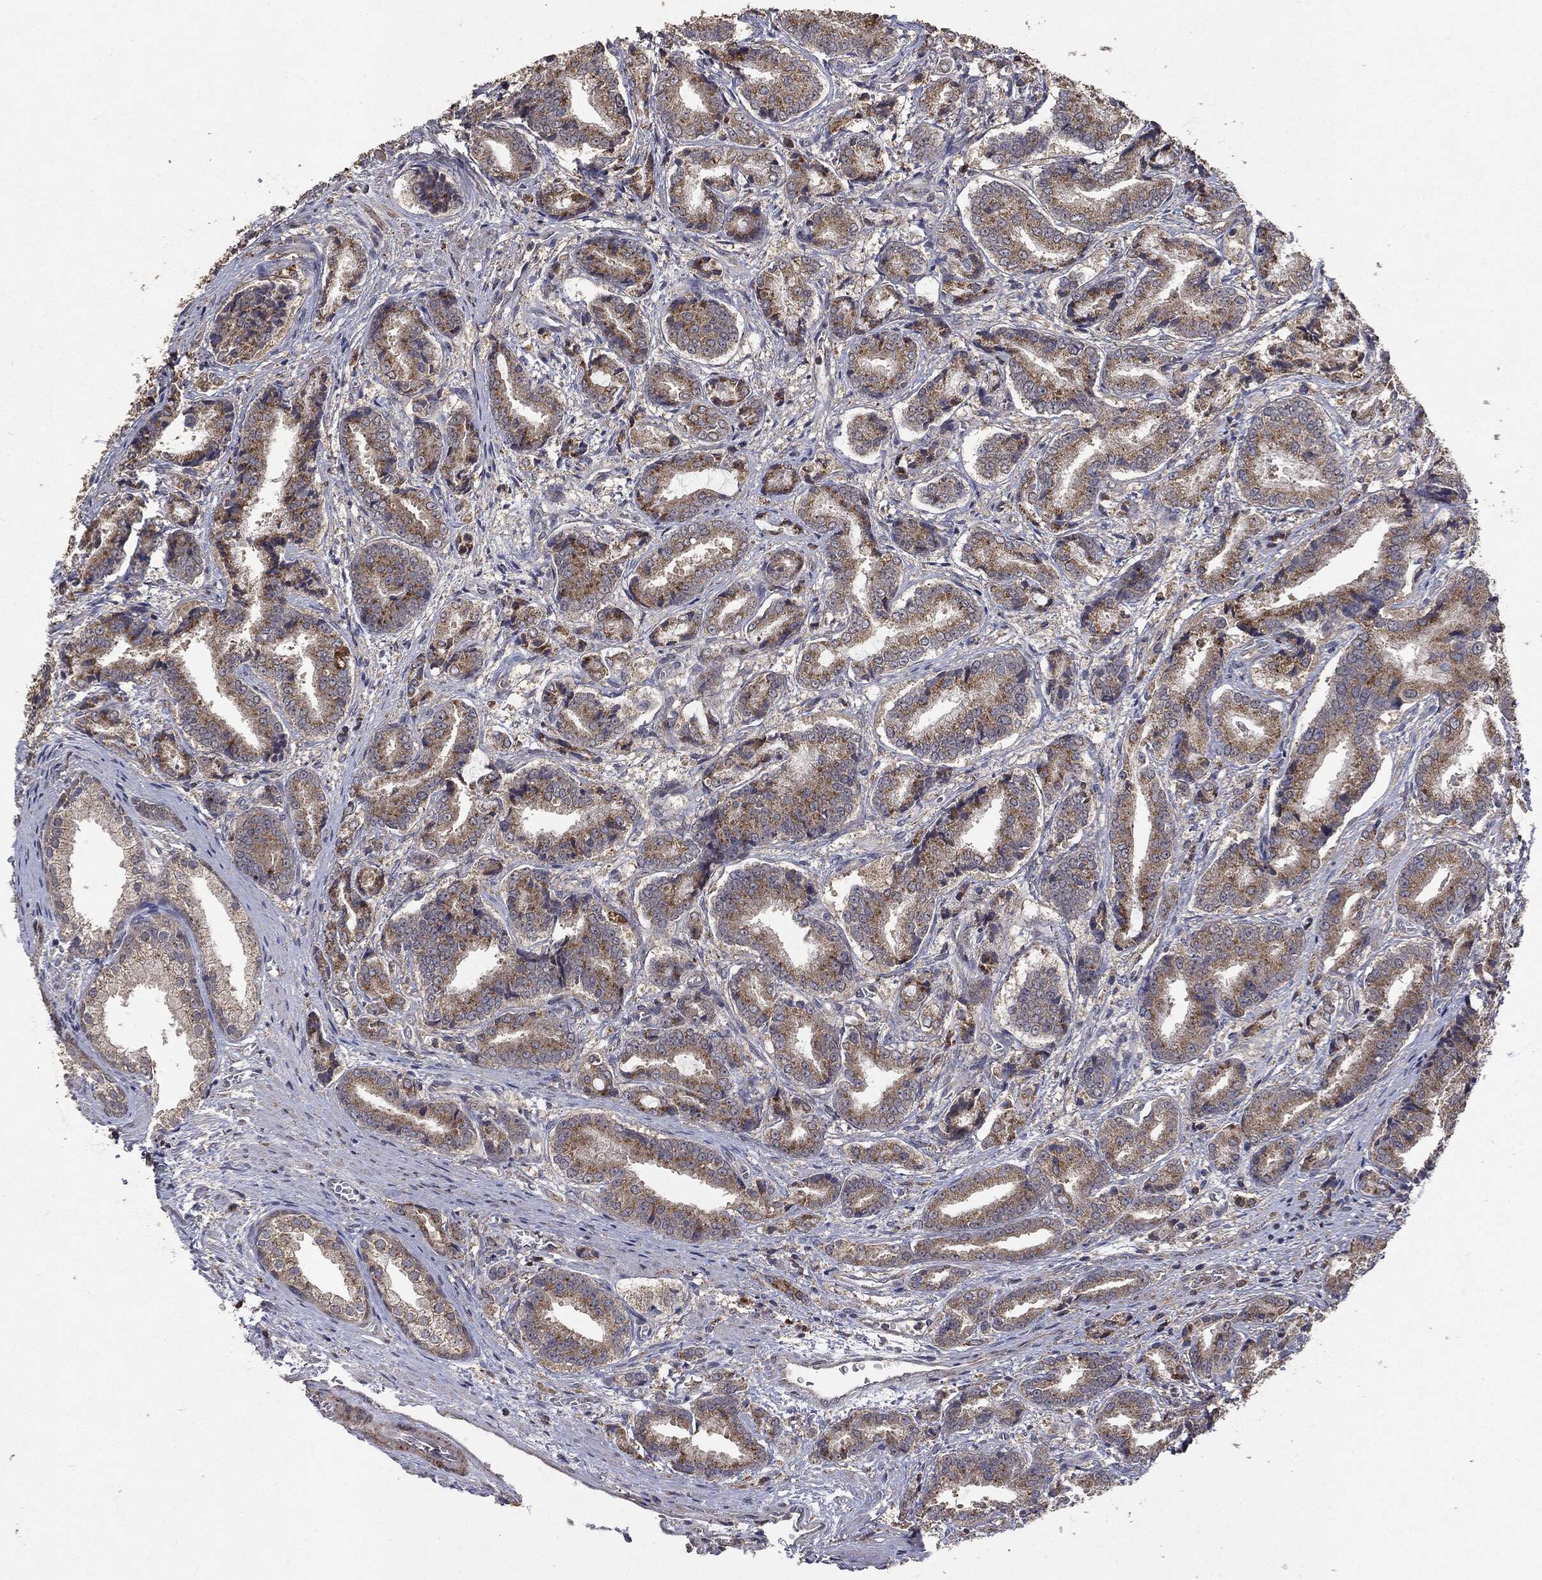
{"staining": {"intensity": "moderate", "quantity": "25%-75%", "location": "cytoplasmic/membranous"}, "tissue": "prostate cancer", "cell_type": "Tumor cells", "image_type": "cancer", "snomed": [{"axis": "morphology", "description": "Adenocarcinoma, High grade"}, {"axis": "topography", "description": "Prostate and seminal vesicle, NOS"}], "caption": "This histopathology image exhibits immunohistochemistry (IHC) staining of prostate high-grade adenocarcinoma, with medium moderate cytoplasmic/membranous staining in approximately 25%-75% of tumor cells.", "gene": "PTEN", "patient": {"sex": "male", "age": 61}}